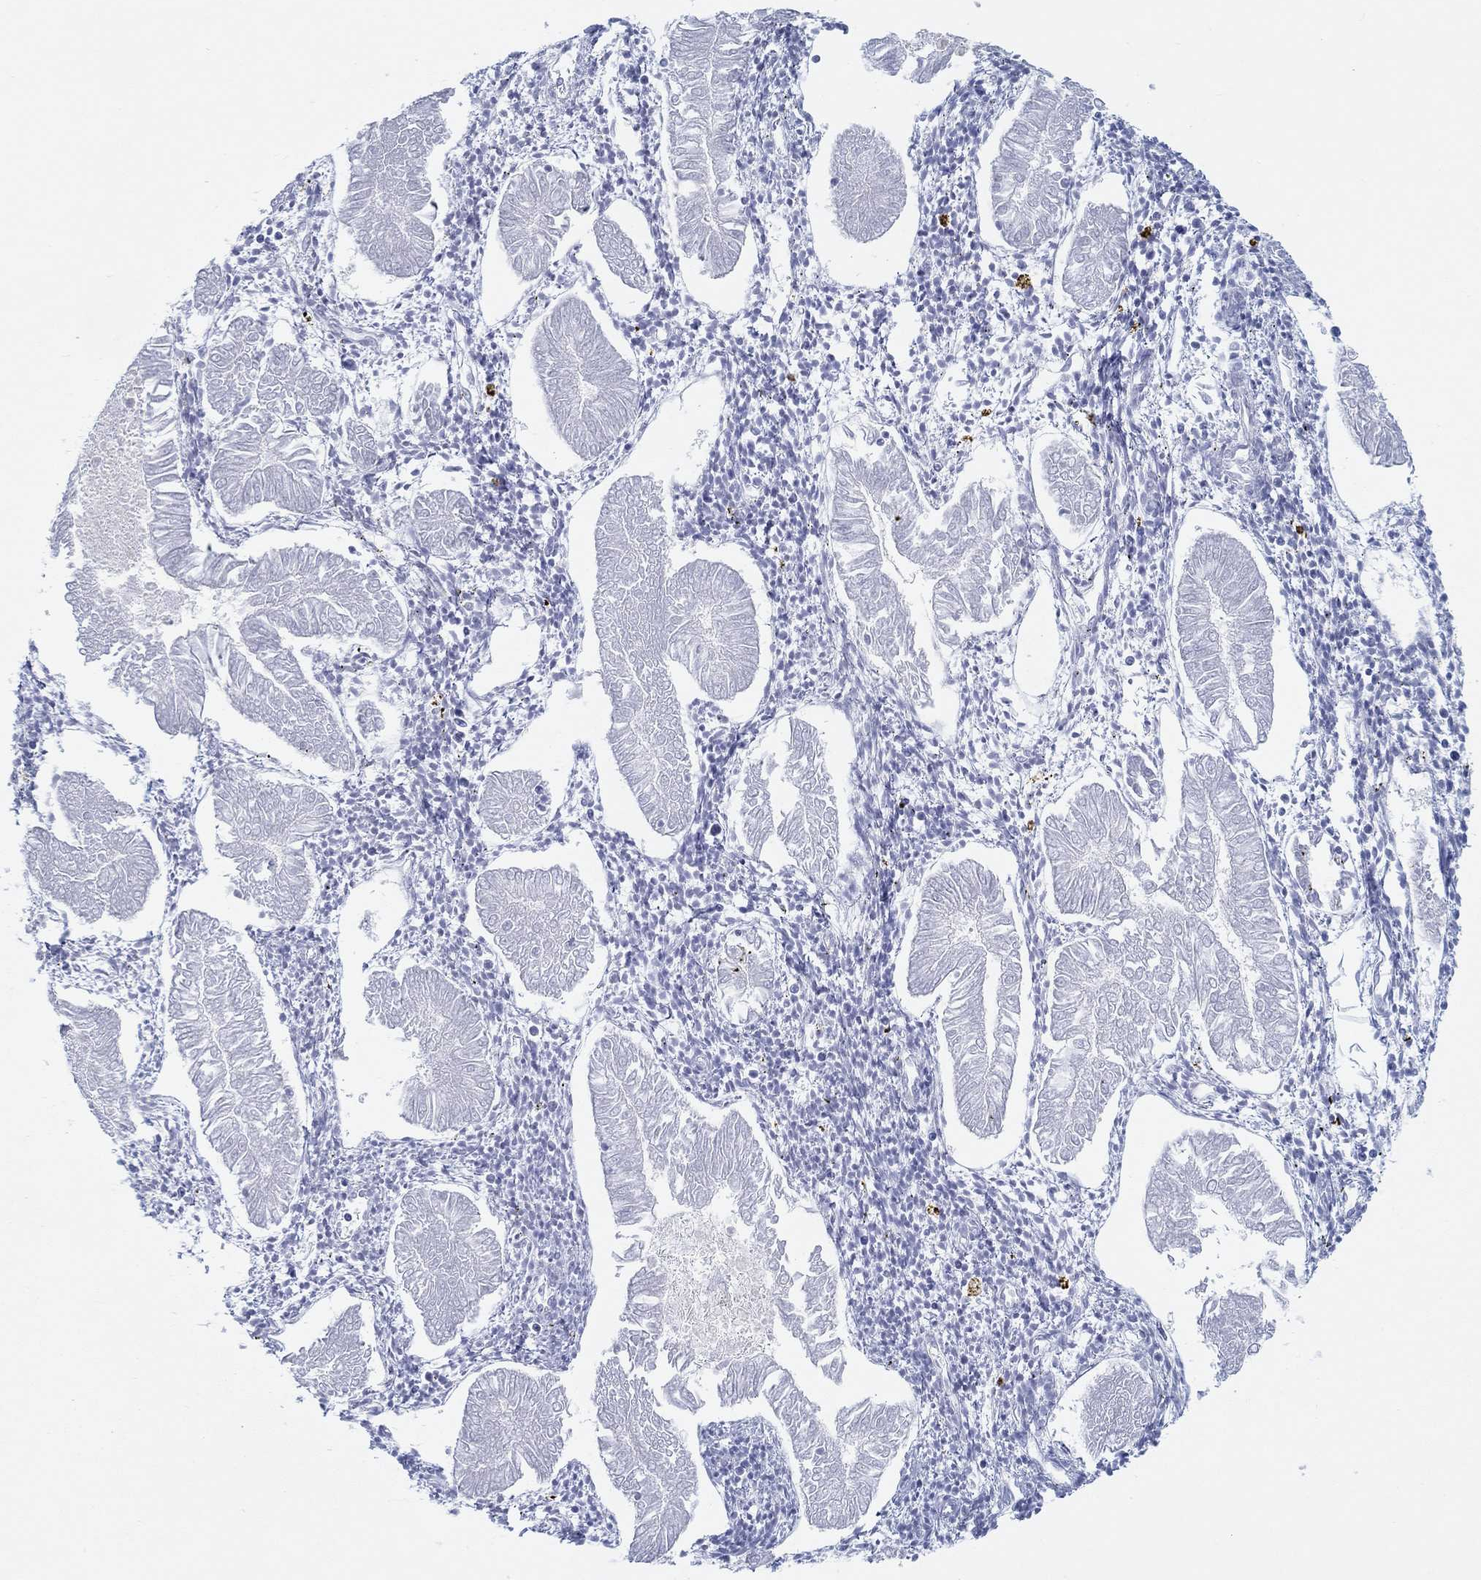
{"staining": {"intensity": "negative", "quantity": "none", "location": "none"}, "tissue": "endometrial cancer", "cell_type": "Tumor cells", "image_type": "cancer", "snomed": [{"axis": "morphology", "description": "Adenocarcinoma, NOS"}, {"axis": "topography", "description": "Endometrium"}], "caption": "Immunohistochemistry (IHC) photomicrograph of human endometrial cancer (adenocarcinoma) stained for a protein (brown), which shows no staining in tumor cells.", "gene": "HAPLN4", "patient": {"sex": "female", "age": 53}}